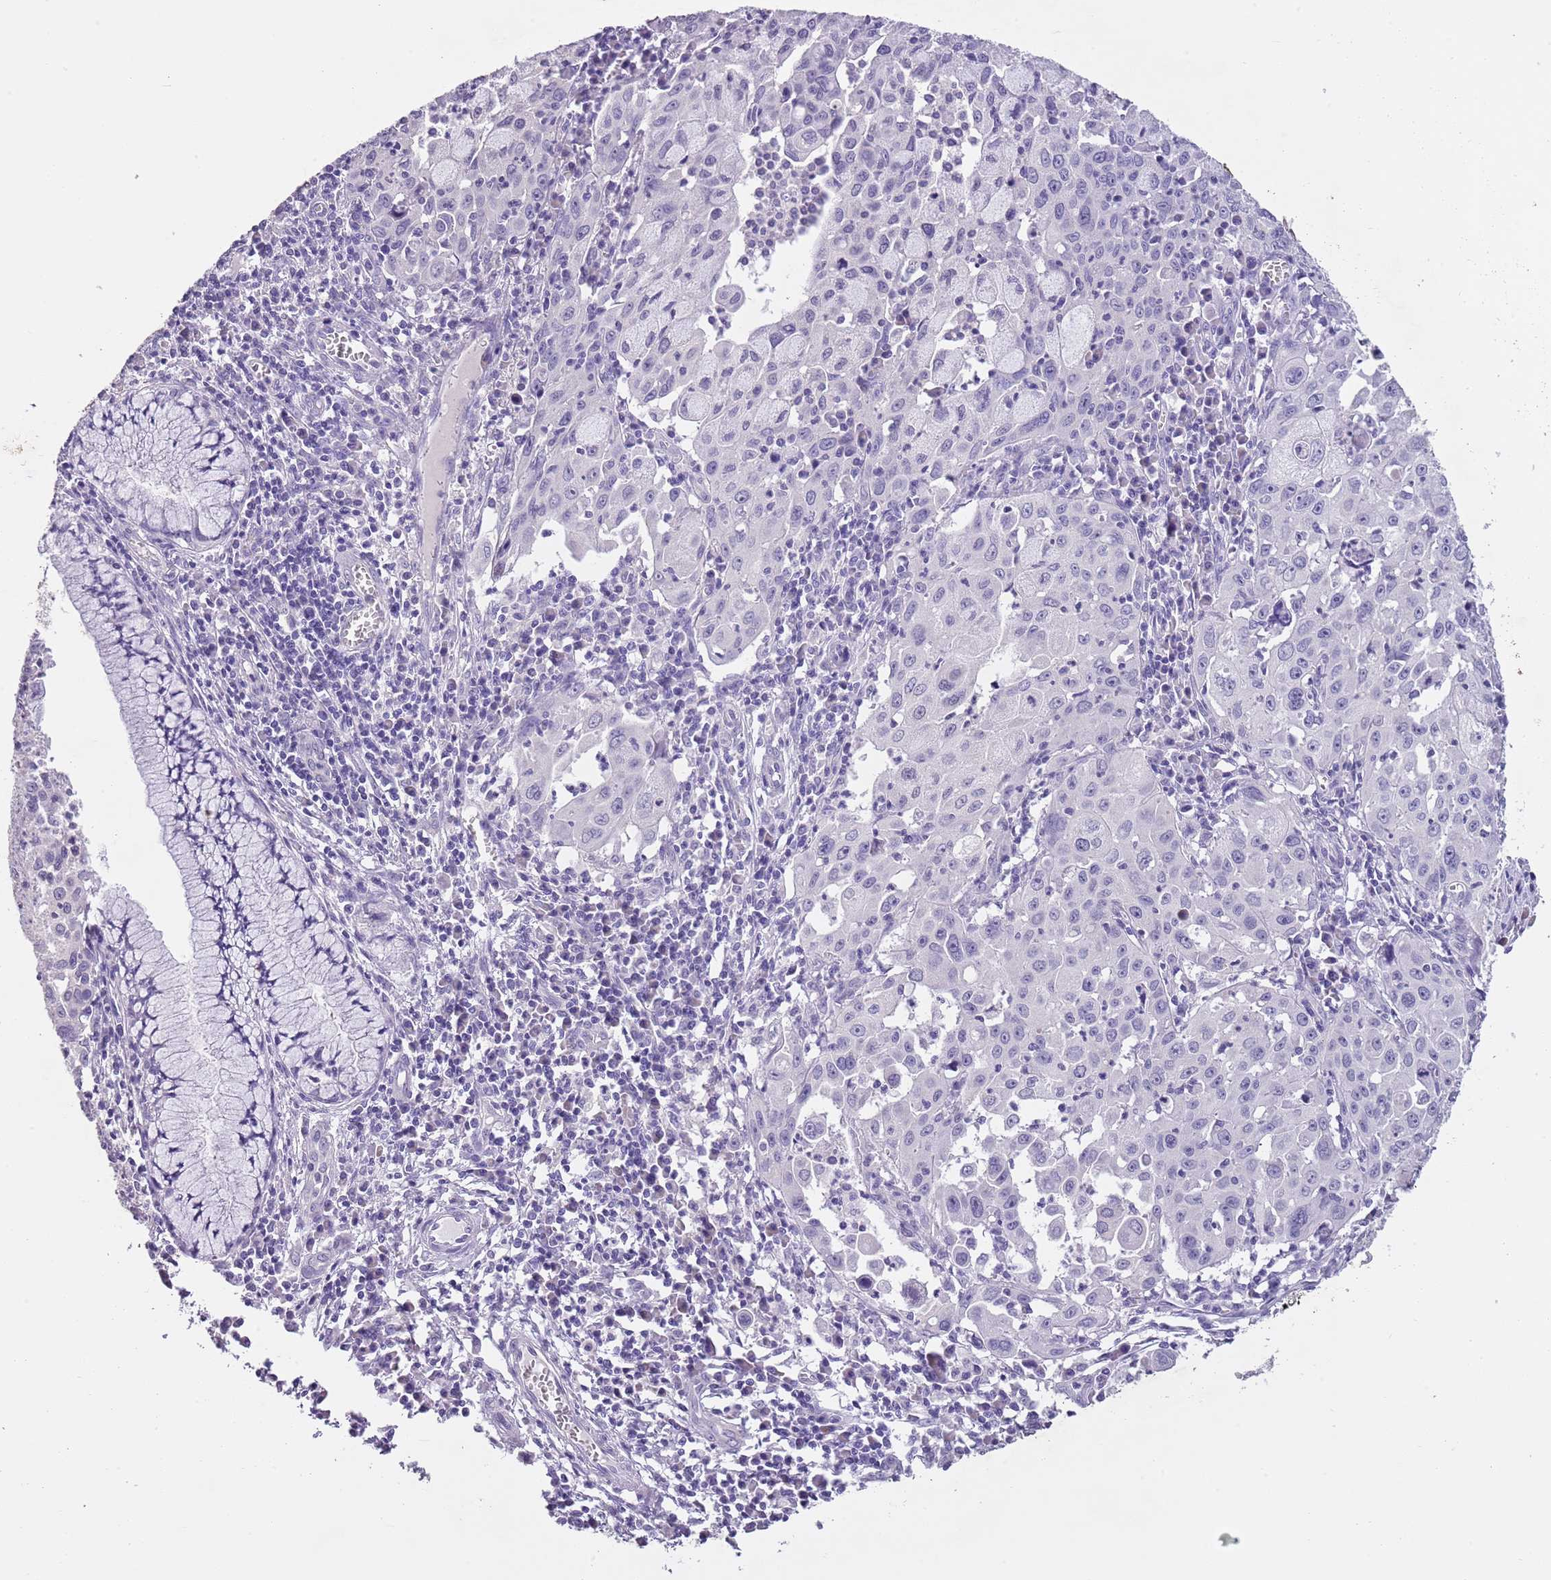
{"staining": {"intensity": "negative", "quantity": "none", "location": "none"}, "tissue": "cervical cancer", "cell_type": "Tumor cells", "image_type": "cancer", "snomed": [{"axis": "morphology", "description": "Squamous cell carcinoma, NOS"}, {"axis": "topography", "description": "Cervix"}], "caption": "Tumor cells are negative for brown protein staining in cervical cancer.", "gene": "SLC35E3", "patient": {"sex": "female", "age": 42}}